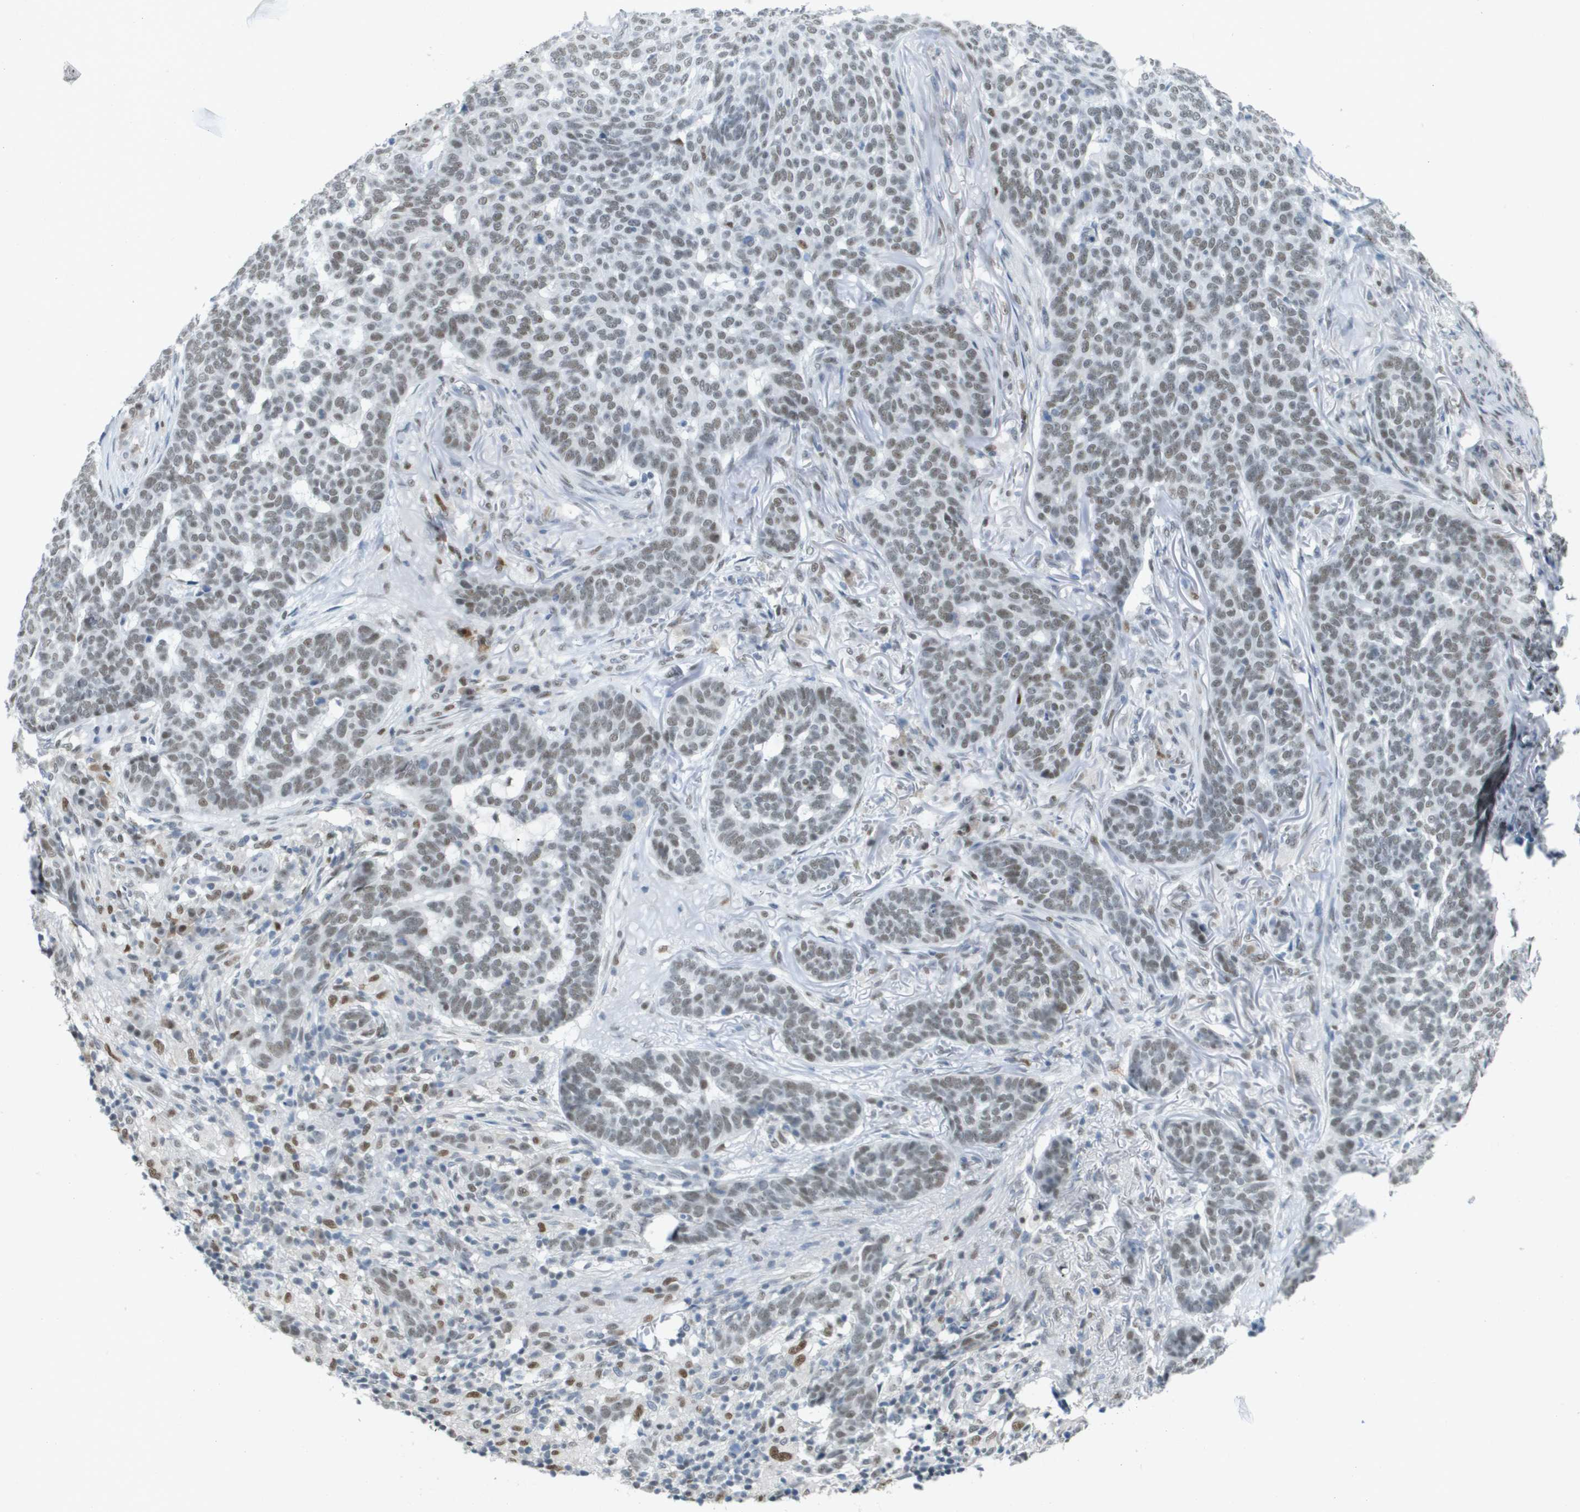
{"staining": {"intensity": "moderate", "quantity": ">75%", "location": "nuclear"}, "tissue": "skin cancer", "cell_type": "Tumor cells", "image_type": "cancer", "snomed": [{"axis": "morphology", "description": "Basal cell carcinoma"}, {"axis": "topography", "description": "Skin"}], "caption": "Immunohistochemical staining of skin basal cell carcinoma shows medium levels of moderate nuclear protein staining in about >75% of tumor cells. Nuclei are stained in blue.", "gene": "TP53RK", "patient": {"sex": "male", "age": 85}}